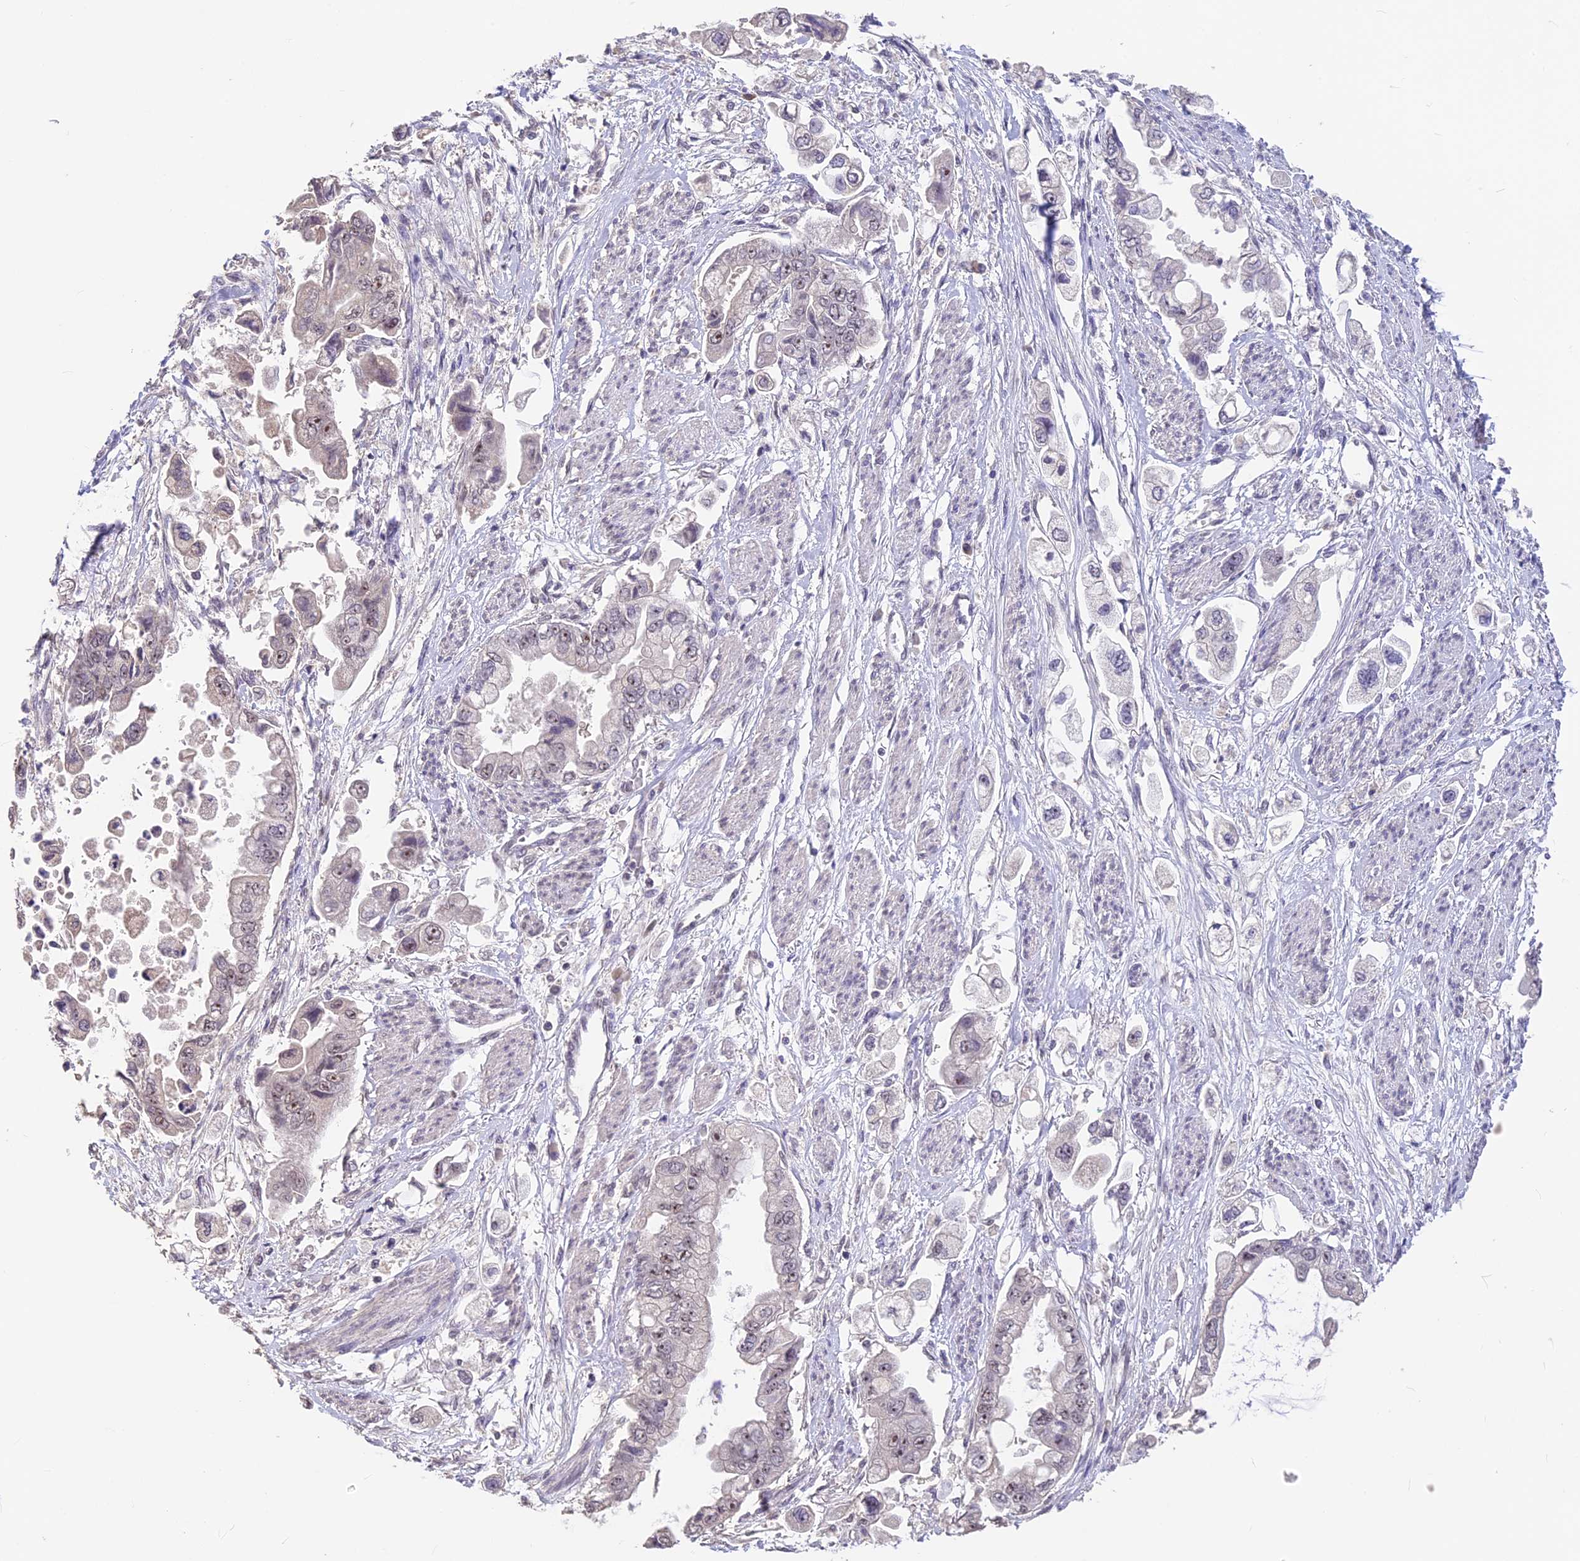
{"staining": {"intensity": "weak", "quantity": "<25%", "location": "nuclear"}, "tissue": "stomach cancer", "cell_type": "Tumor cells", "image_type": "cancer", "snomed": [{"axis": "morphology", "description": "Adenocarcinoma, NOS"}, {"axis": "topography", "description": "Stomach"}], "caption": "Immunohistochemistry of human stomach adenocarcinoma demonstrates no staining in tumor cells. Brightfield microscopy of immunohistochemistry stained with DAB (3,3'-diaminobenzidine) (brown) and hematoxylin (blue), captured at high magnification.", "gene": "SETD2", "patient": {"sex": "male", "age": 62}}